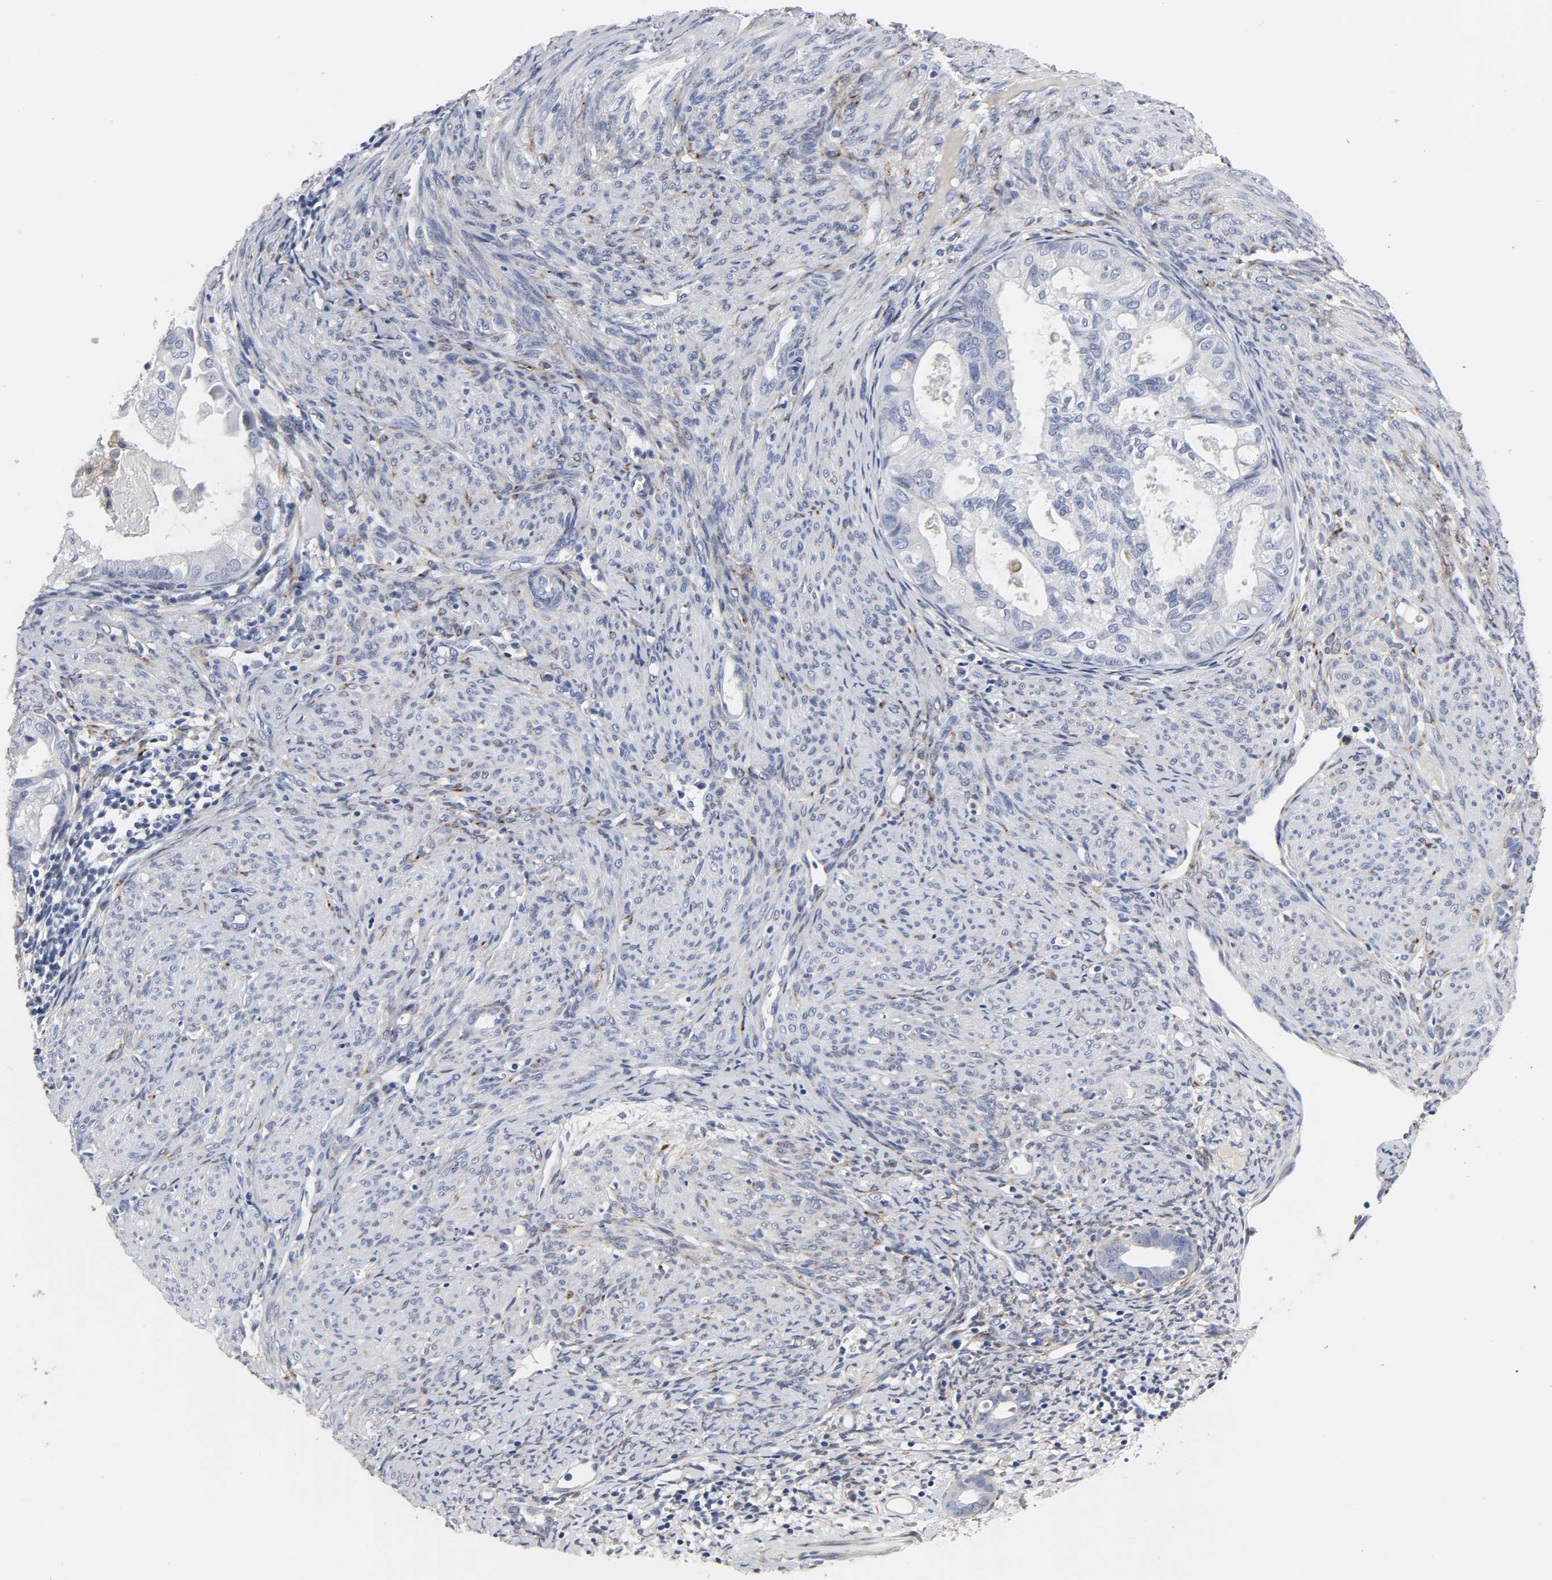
{"staining": {"intensity": "negative", "quantity": "none", "location": "none"}, "tissue": "cervical cancer", "cell_type": "Tumor cells", "image_type": "cancer", "snomed": [{"axis": "morphology", "description": "Normal tissue, NOS"}, {"axis": "morphology", "description": "Adenocarcinoma, NOS"}, {"axis": "topography", "description": "Cervix"}, {"axis": "topography", "description": "Endometrium"}], "caption": "Adenocarcinoma (cervical) was stained to show a protein in brown. There is no significant expression in tumor cells.", "gene": "LRP1", "patient": {"sex": "female", "age": 86}}